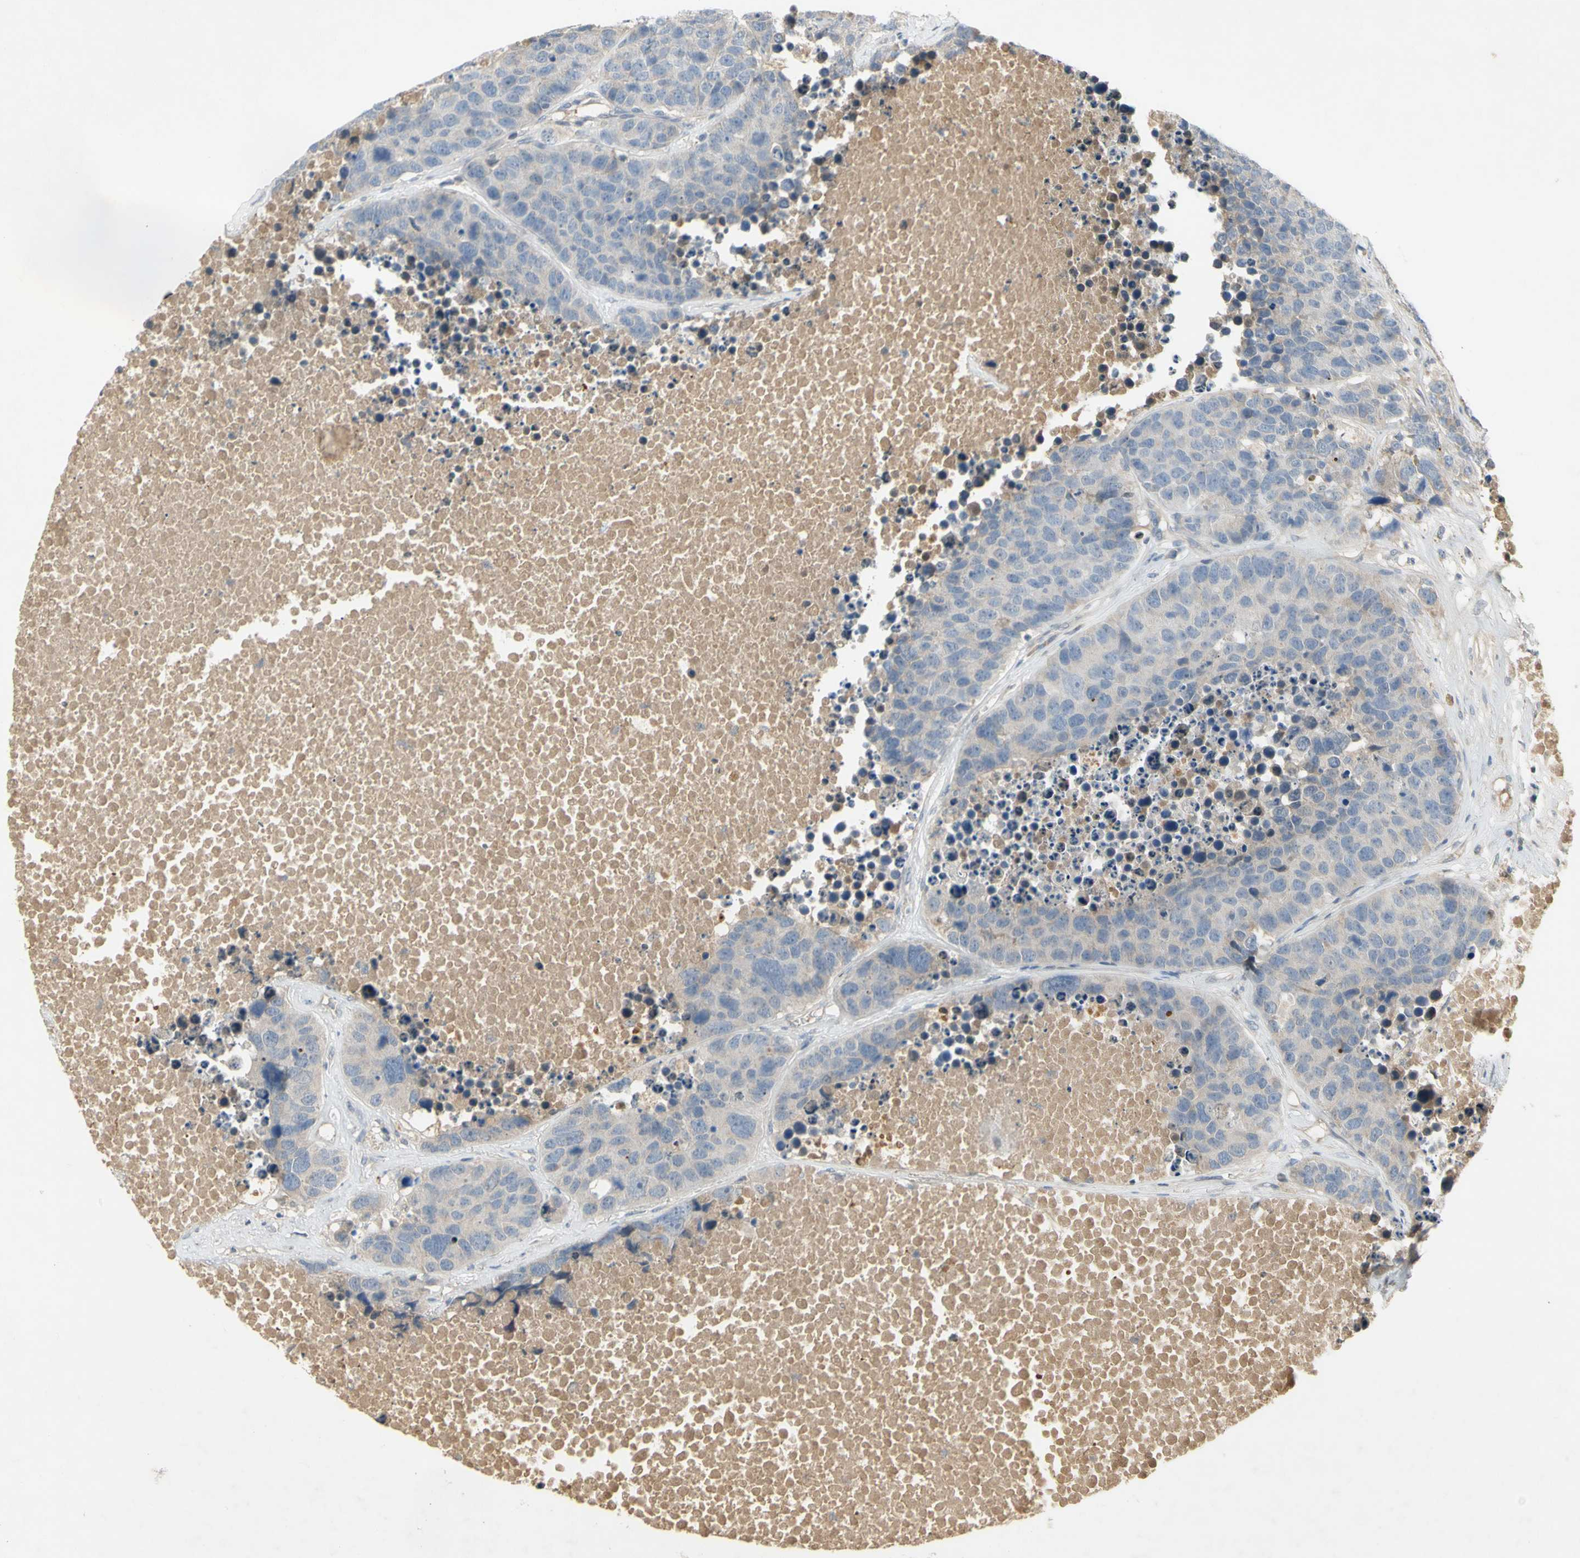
{"staining": {"intensity": "negative", "quantity": "none", "location": "none"}, "tissue": "carcinoid", "cell_type": "Tumor cells", "image_type": "cancer", "snomed": [{"axis": "morphology", "description": "Carcinoid, malignant, NOS"}, {"axis": "topography", "description": "Lung"}], "caption": "The micrograph reveals no significant staining in tumor cells of malignant carcinoid.", "gene": "NRG4", "patient": {"sex": "male", "age": 60}}